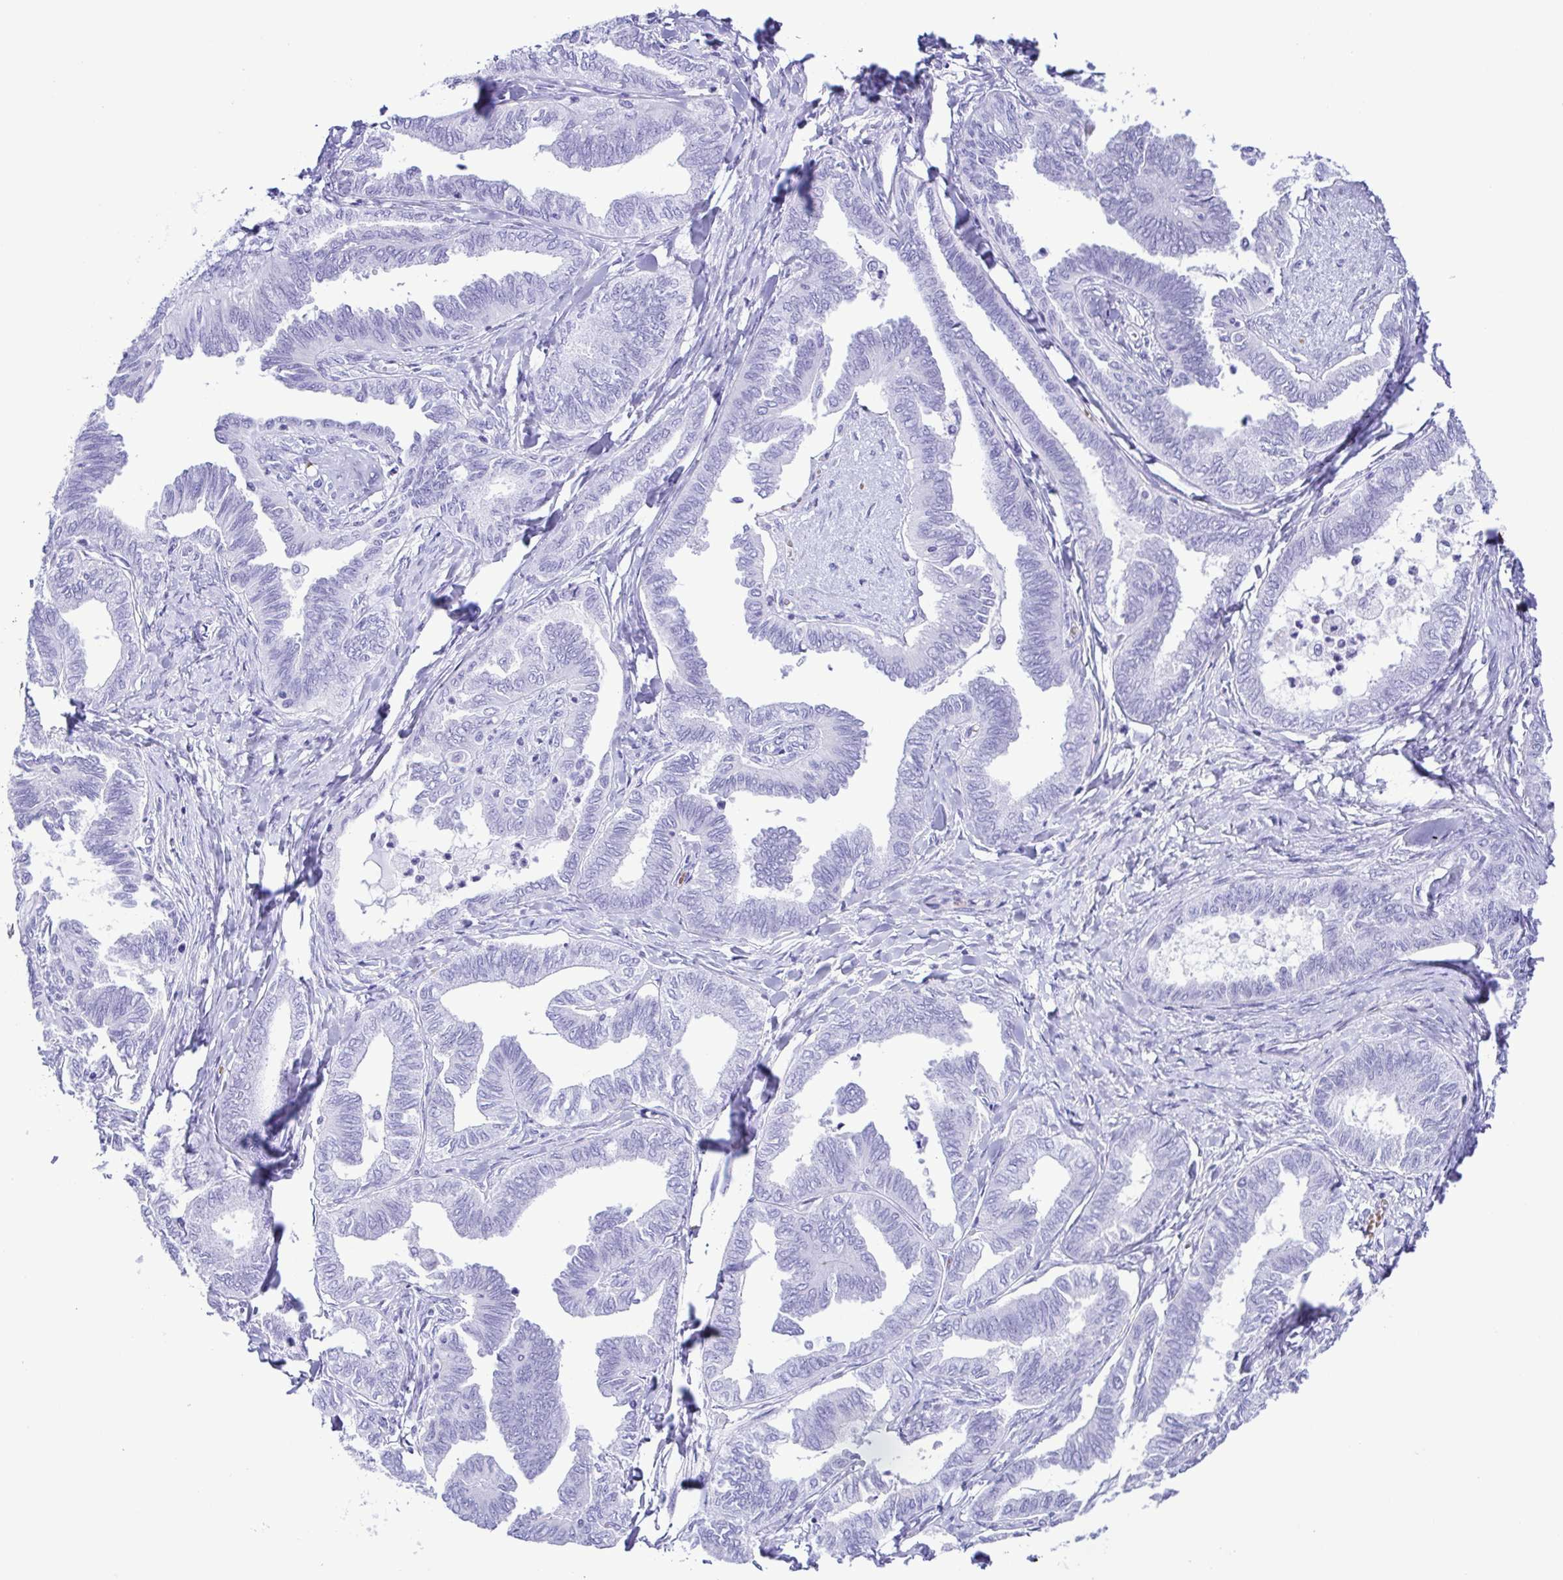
{"staining": {"intensity": "negative", "quantity": "none", "location": "none"}, "tissue": "ovarian cancer", "cell_type": "Tumor cells", "image_type": "cancer", "snomed": [{"axis": "morphology", "description": "Carcinoma, endometroid"}, {"axis": "topography", "description": "Ovary"}], "caption": "Protein analysis of ovarian cancer exhibits no significant expression in tumor cells.", "gene": "SYT1", "patient": {"sex": "female", "age": 70}}